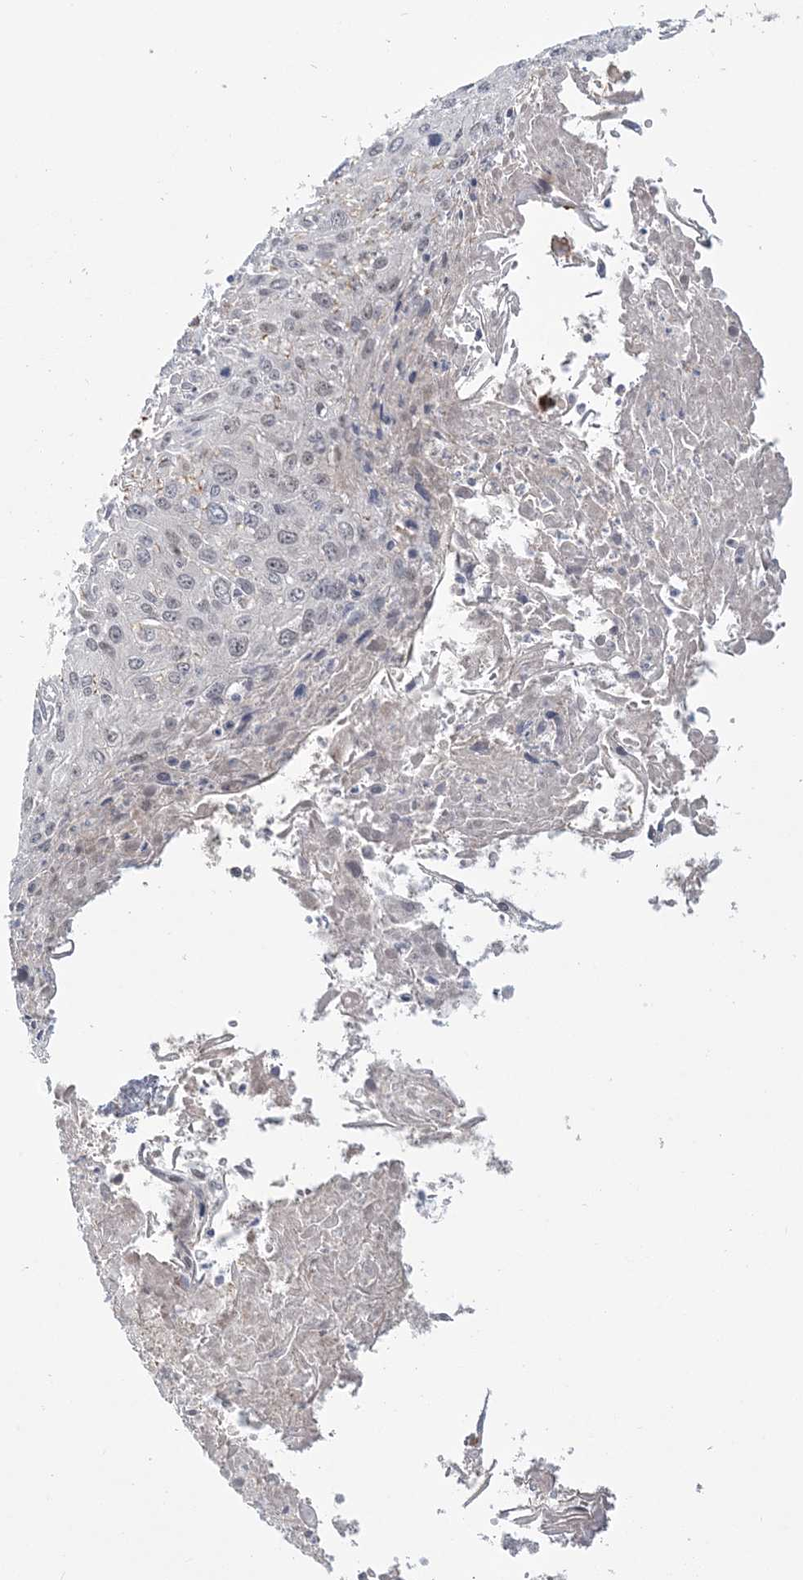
{"staining": {"intensity": "weak", "quantity": "<25%", "location": "nuclear"}, "tissue": "cervical cancer", "cell_type": "Tumor cells", "image_type": "cancer", "snomed": [{"axis": "morphology", "description": "Squamous cell carcinoma, NOS"}, {"axis": "topography", "description": "Cervix"}], "caption": "There is no significant positivity in tumor cells of cervical cancer (squamous cell carcinoma).", "gene": "SH3PXD2A", "patient": {"sex": "female", "age": 51}}